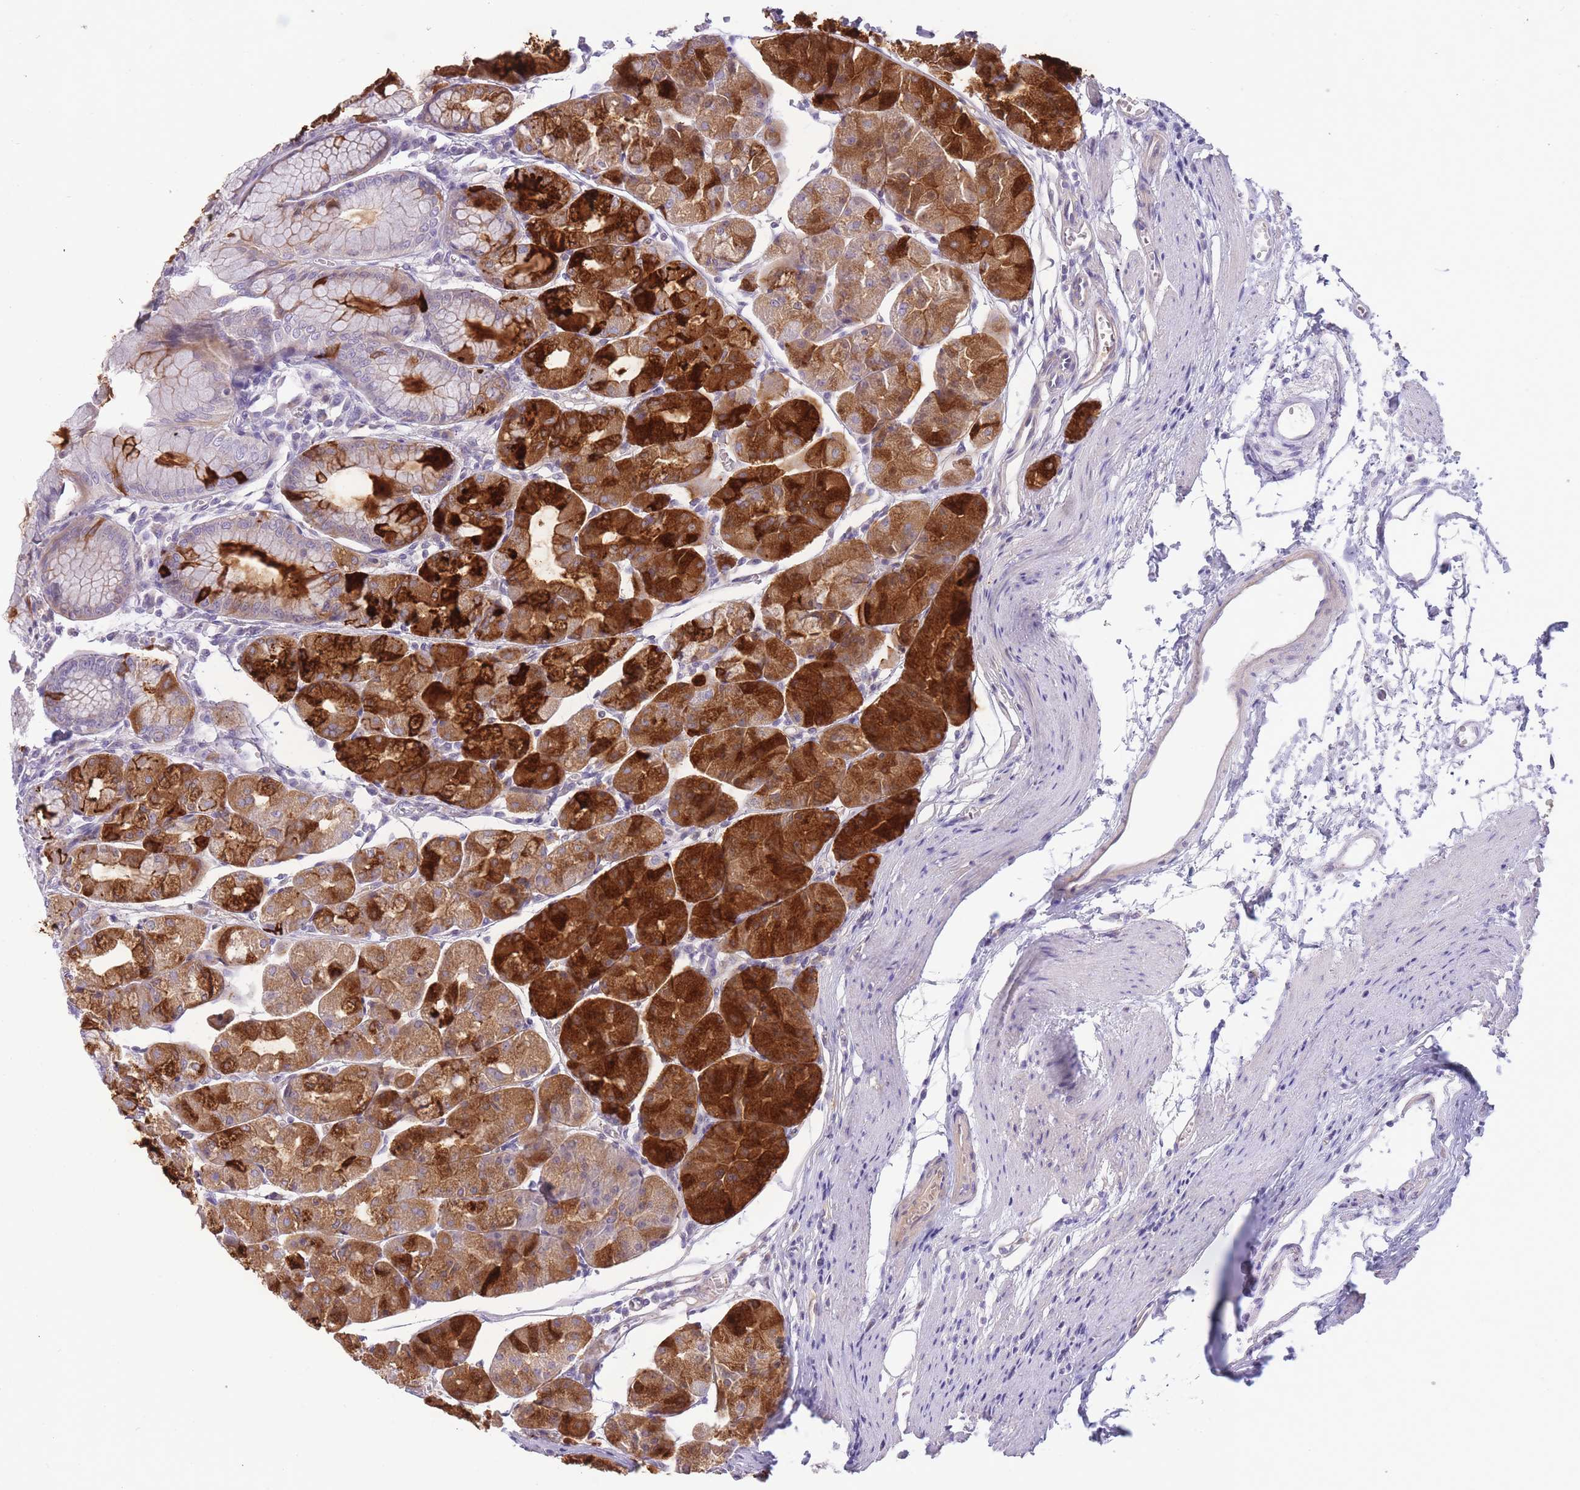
{"staining": {"intensity": "strong", "quantity": "25%-75%", "location": "cytoplasmic/membranous"}, "tissue": "stomach", "cell_type": "Glandular cells", "image_type": "normal", "snomed": [{"axis": "morphology", "description": "Normal tissue, NOS"}, {"axis": "topography", "description": "Stomach"}], "caption": "Stomach stained for a protein exhibits strong cytoplasmic/membranous positivity in glandular cells. The staining was performed using DAB (3,3'-diaminobenzidine) to visualize the protein expression in brown, while the nuclei were stained in blue with hematoxylin (Magnification: 20x).", "gene": "IMPG1", "patient": {"sex": "male", "age": 55}}